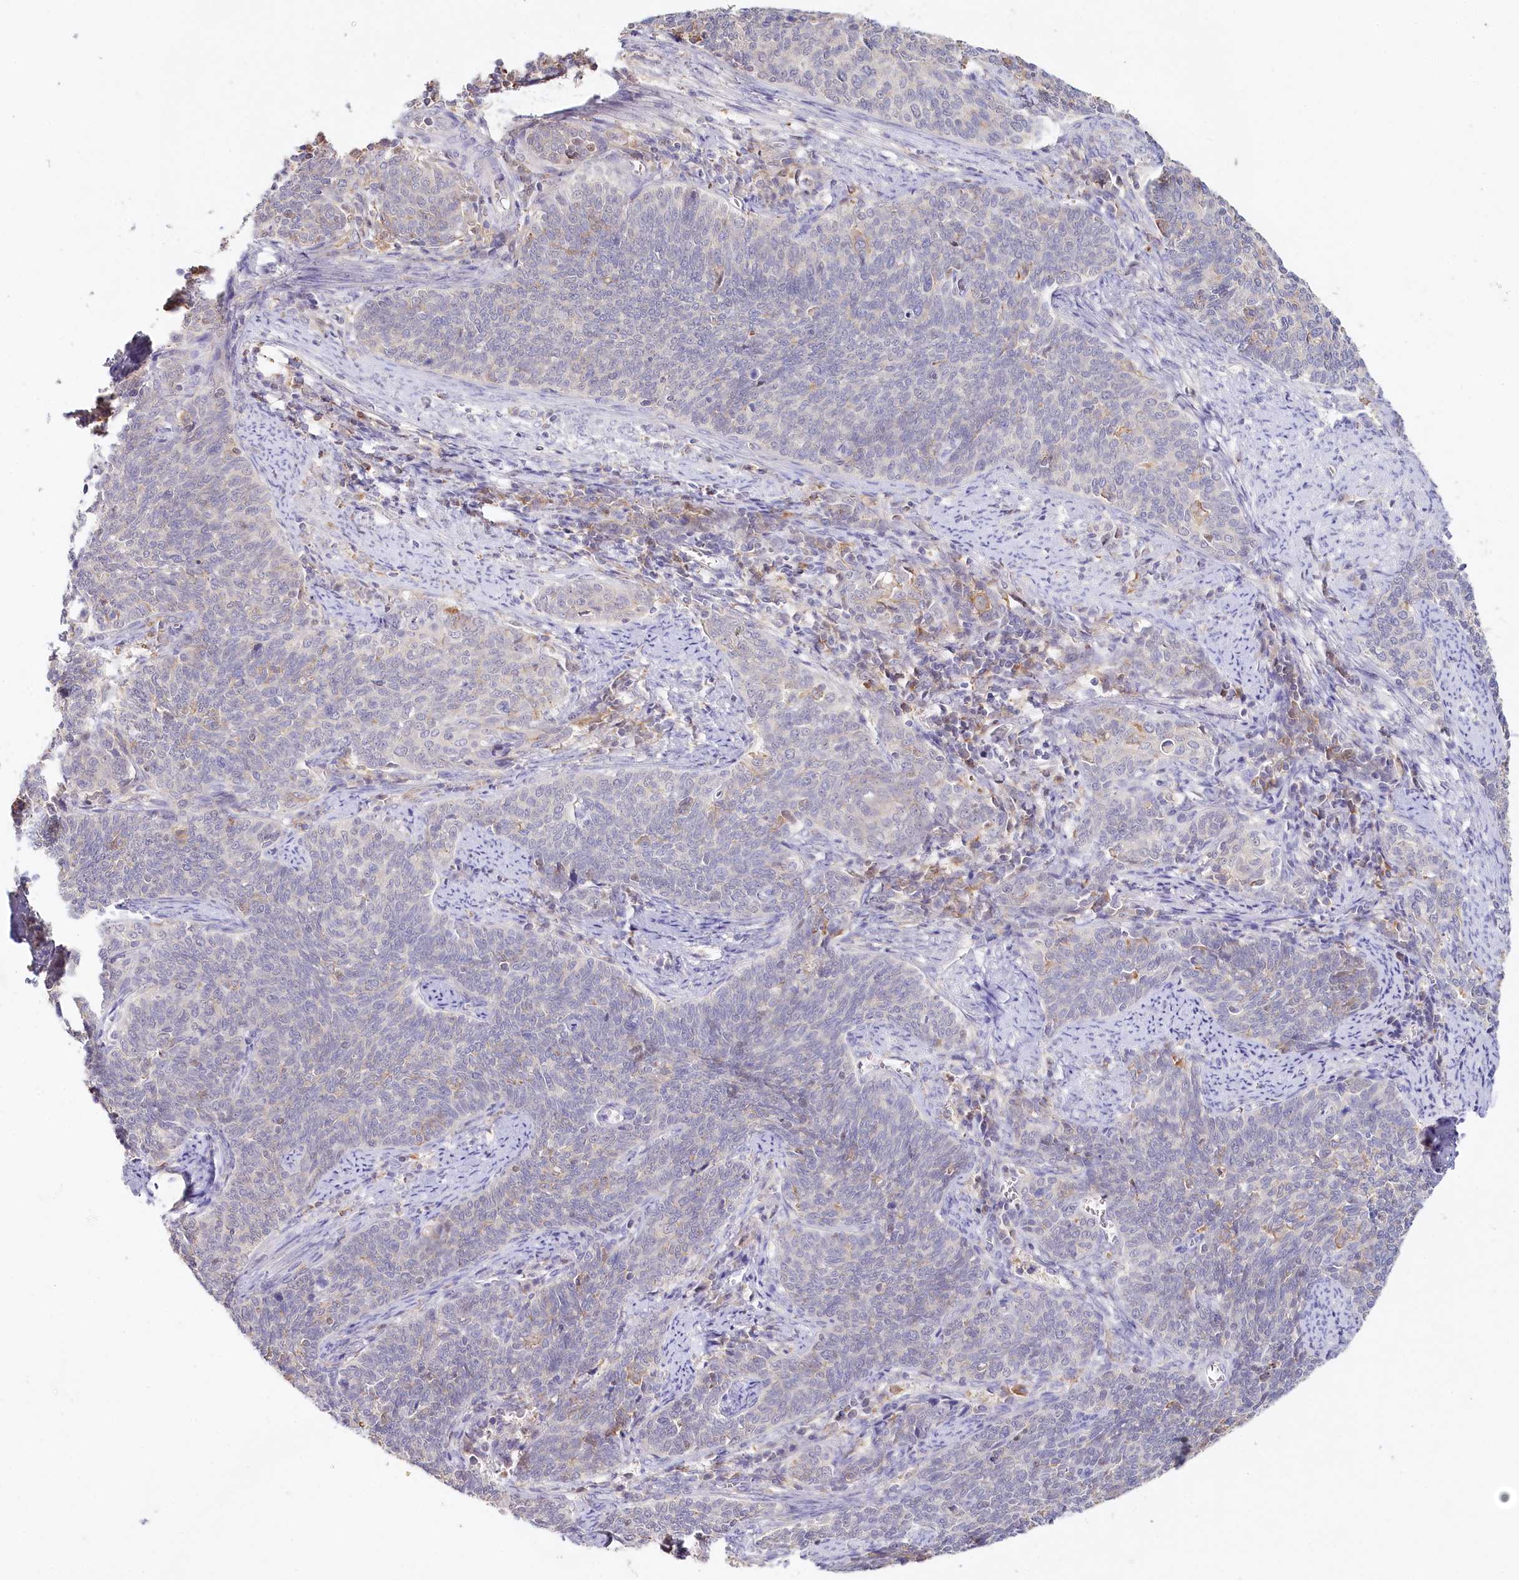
{"staining": {"intensity": "negative", "quantity": "none", "location": "none"}, "tissue": "cervical cancer", "cell_type": "Tumor cells", "image_type": "cancer", "snomed": [{"axis": "morphology", "description": "Squamous cell carcinoma, NOS"}, {"axis": "topography", "description": "Cervix"}], "caption": "Immunohistochemistry (IHC) histopathology image of neoplastic tissue: cervical cancer stained with DAB (3,3'-diaminobenzidine) exhibits no significant protein positivity in tumor cells.", "gene": "DAPK1", "patient": {"sex": "female", "age": 39}}